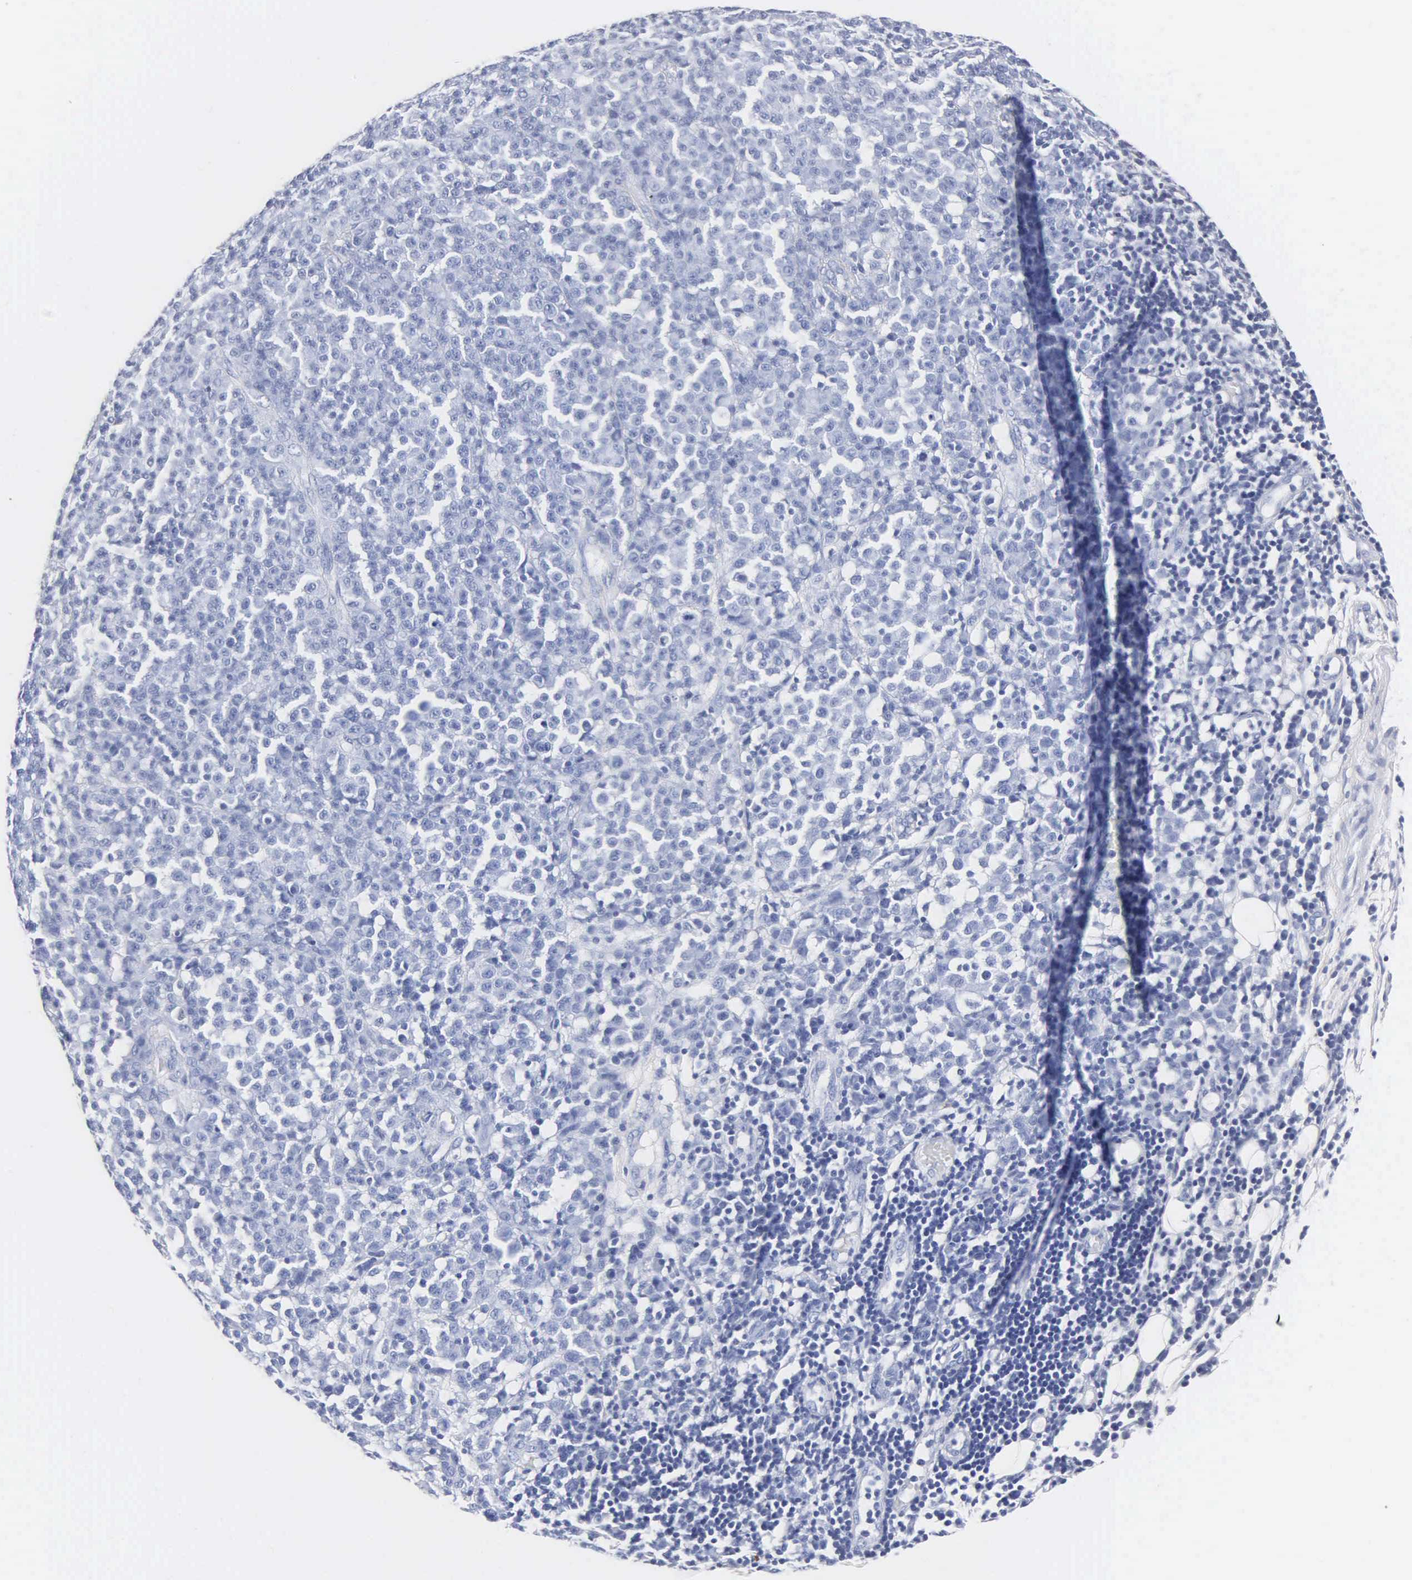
{"staining": {"intensity": "negative", "quantity": "none", "location": "none"}, "tissue": "melanoma", "cell_type": "Tumor cells", "image_type": "cancer", "snomed": [{"axis": "morphology", "description": "Malignant melanoma, Metastatic site"}, {"axis": "topography", "description": "Skin"}], "caption": "Malignant melanoma (metastatic site) was stained to show a protein in brown. There is no significant positivity in tumor cells.", "gene": "MB", "patient": {"sex": "male", "age": 32}}